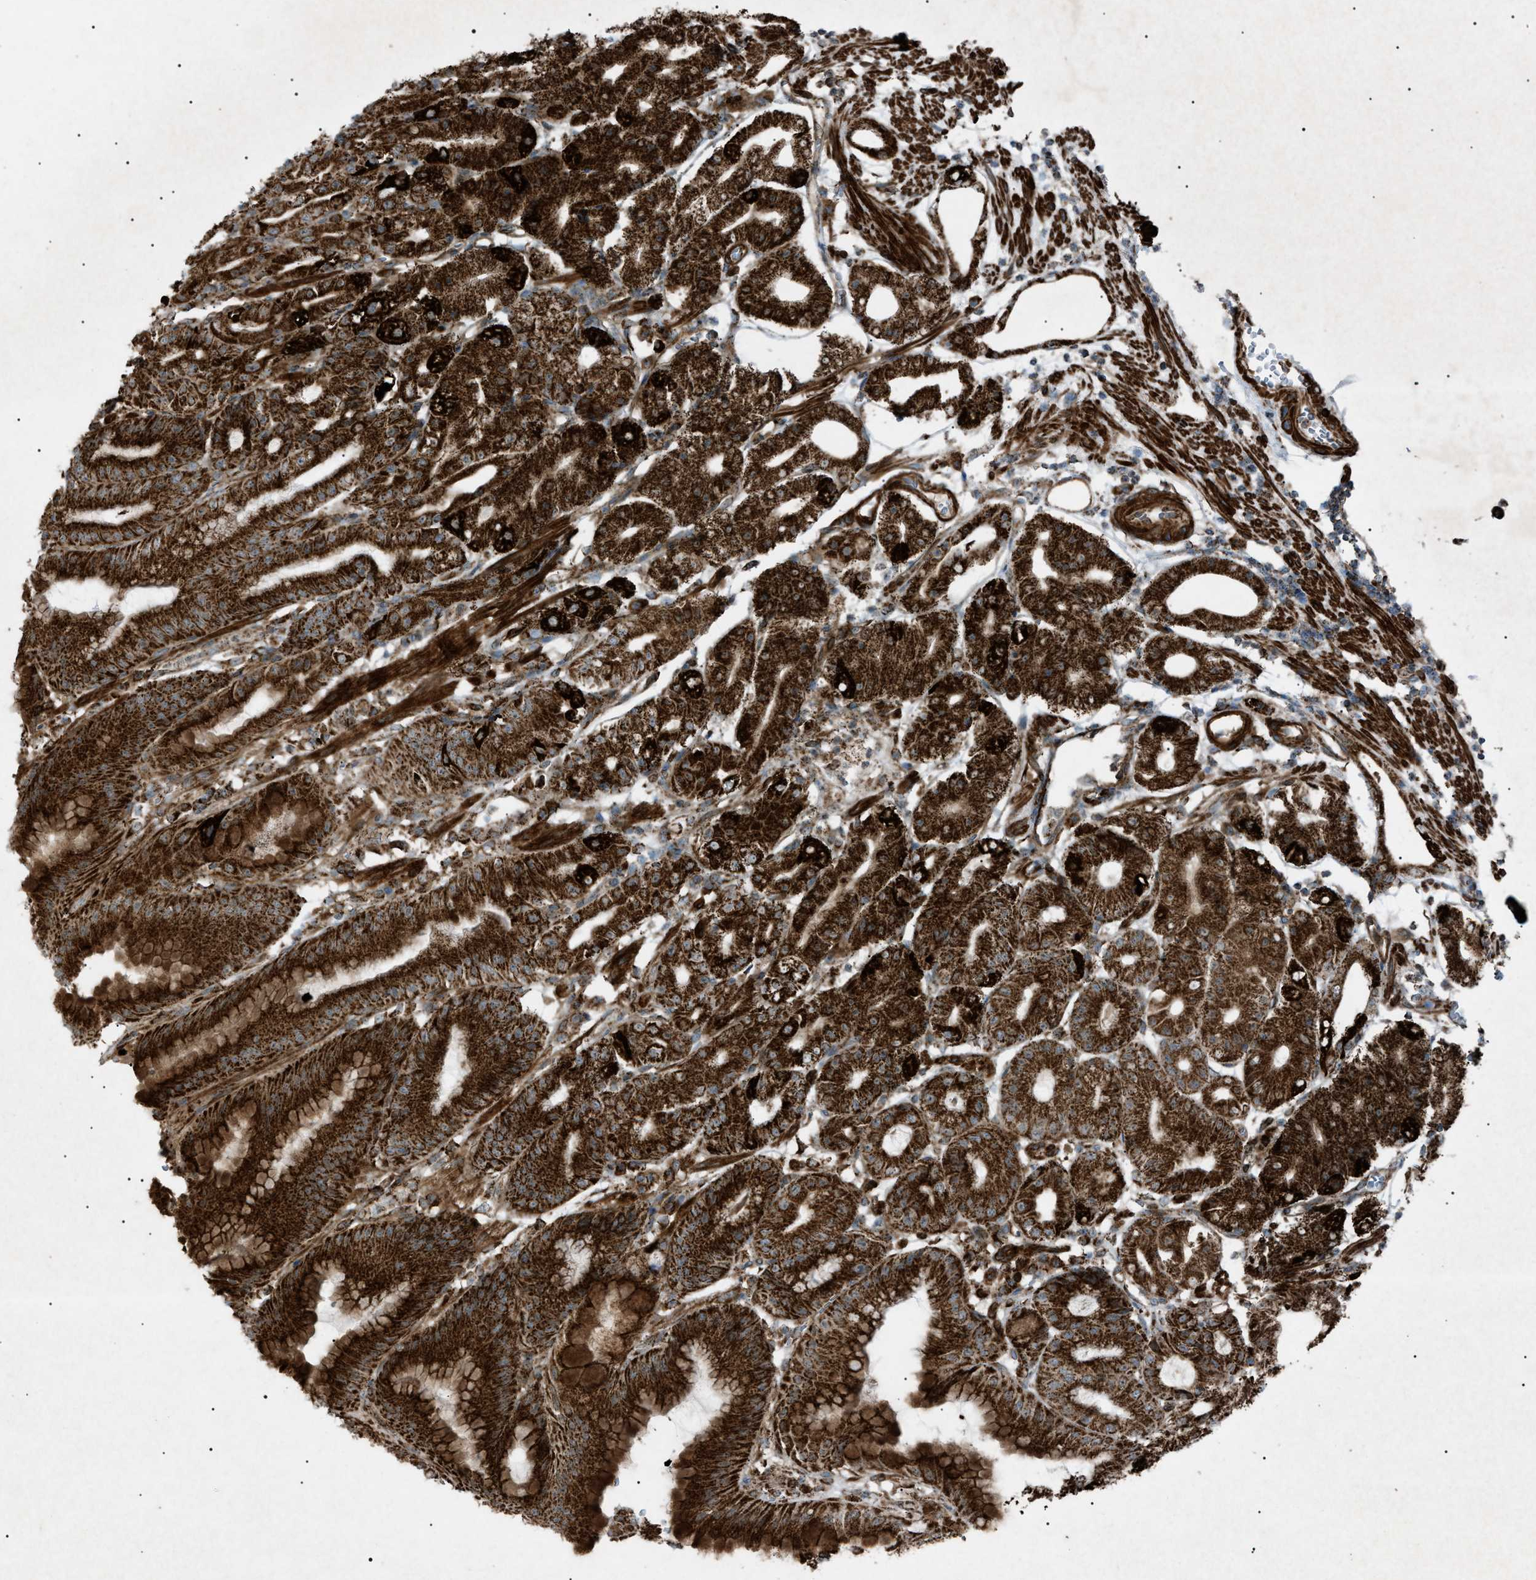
{"staining": {"intensity": "strong", "quantity": ">75%", "location": "cytoplasmic/membranous"}, "tissue": "stomach", "cell_type": "Glandular cells", "image_type": "normal", "snomed": [{"axis": "morphology", "description": "Normal tissue, NOS"}, {"axis": "topography", "description": "Stomach, lower"}], "caption": "Approximately >75% of glandular cells in normal human stomach exhibit strong cytoplasmic/membranous protein staining as visualized by brown immunohistochemical staining.", "gene": "C1GALT1C1", "patient": {"sex": "male", "age": 71}}